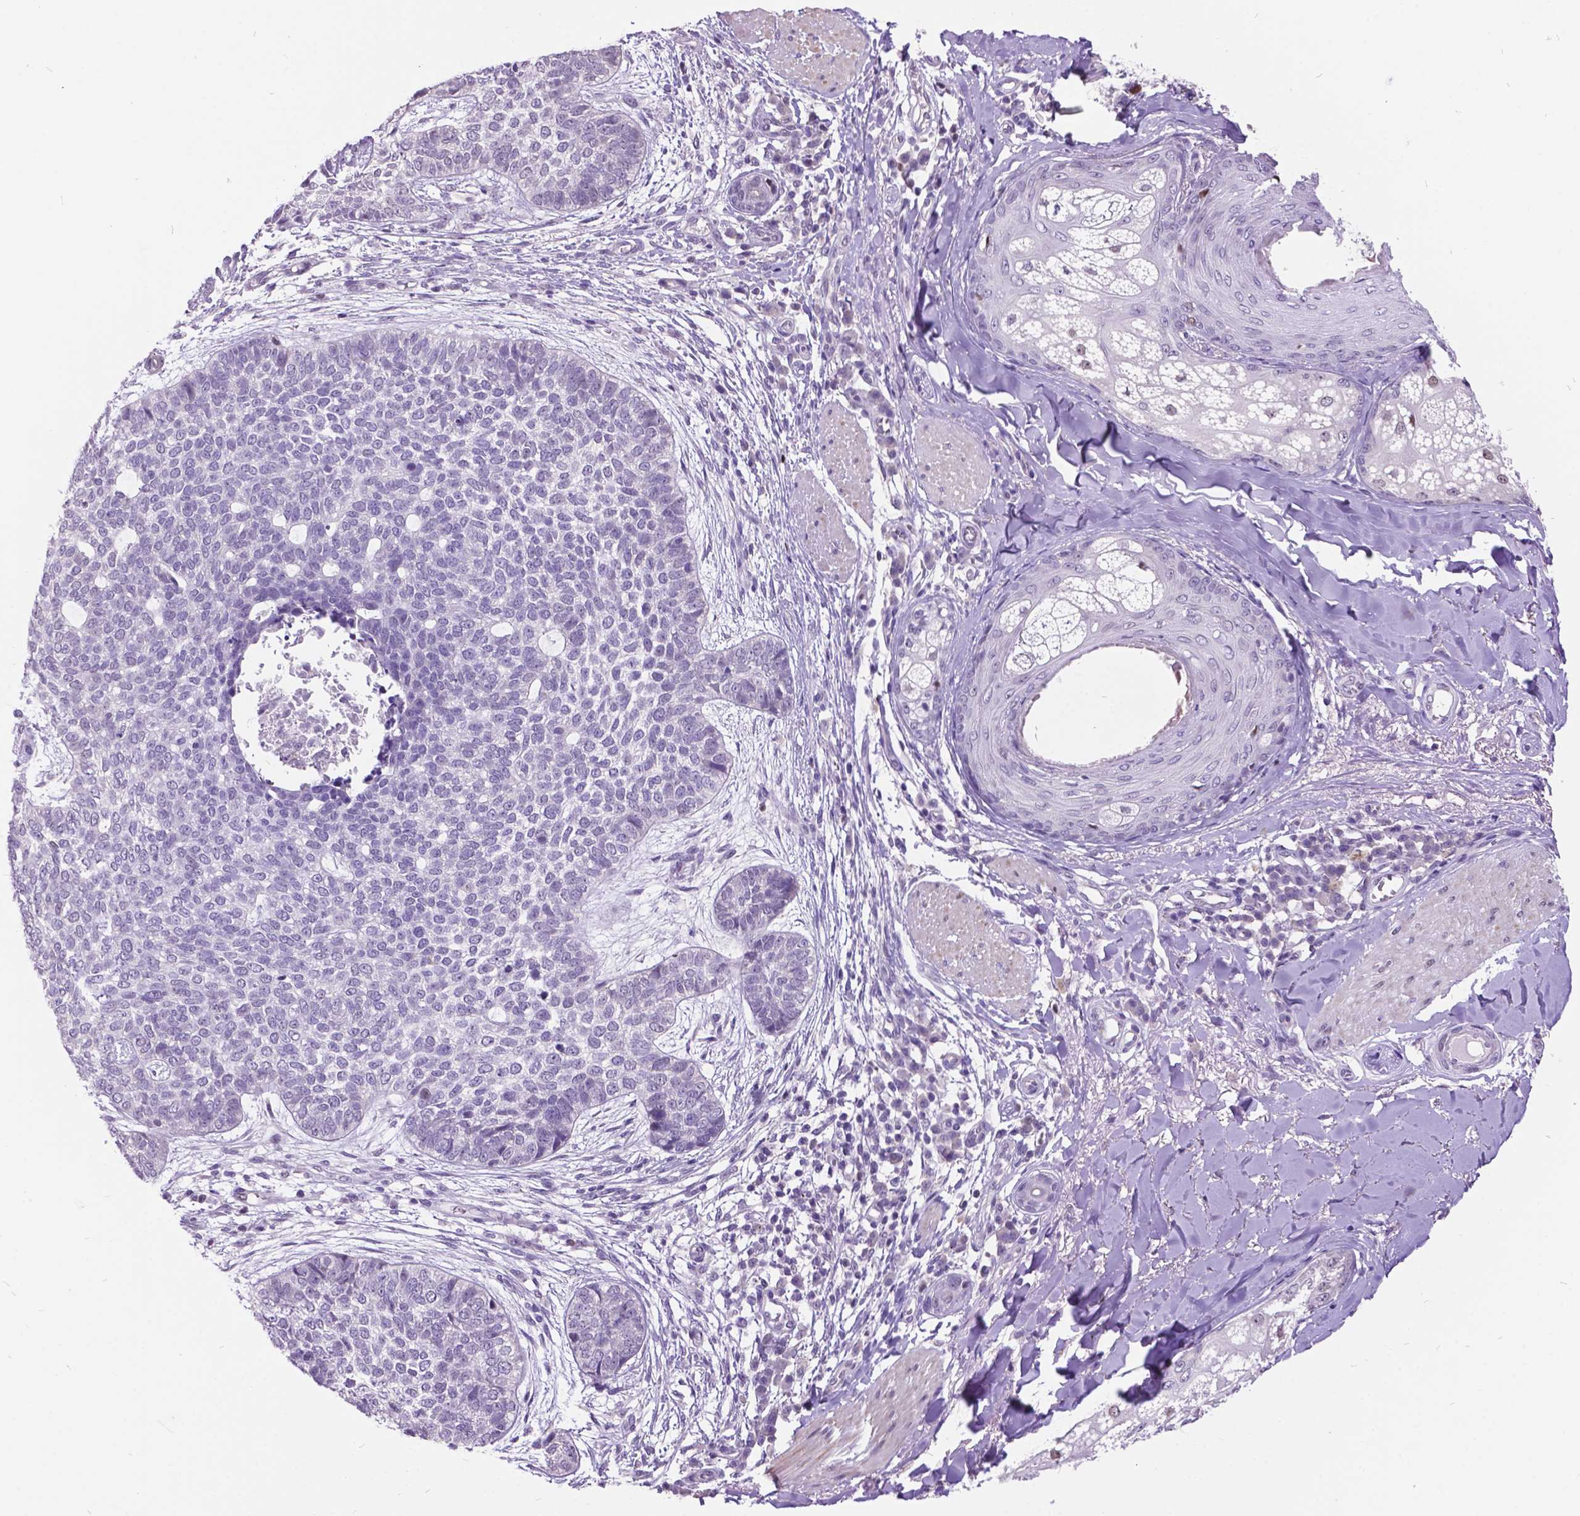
{"staining": {"intensity": "negative", "quantity": "none", "location": "none"}, "tissue": "skin cancer", "cell_type": "Tumor cells", "image_type": "cancer", "snomed": [{"axis": "morphology", "description": "Basal cell carcinoma"}, {"axis": "topography", "description": "Skin"}], "caption": "High power microscopy photomicrograph of an IHC micrograph of basal cell carcinoma (skin), revealing no significant expression in tumor cells.", "gene": "DPF3", "patient": {"sex": "female", "age": 69}}